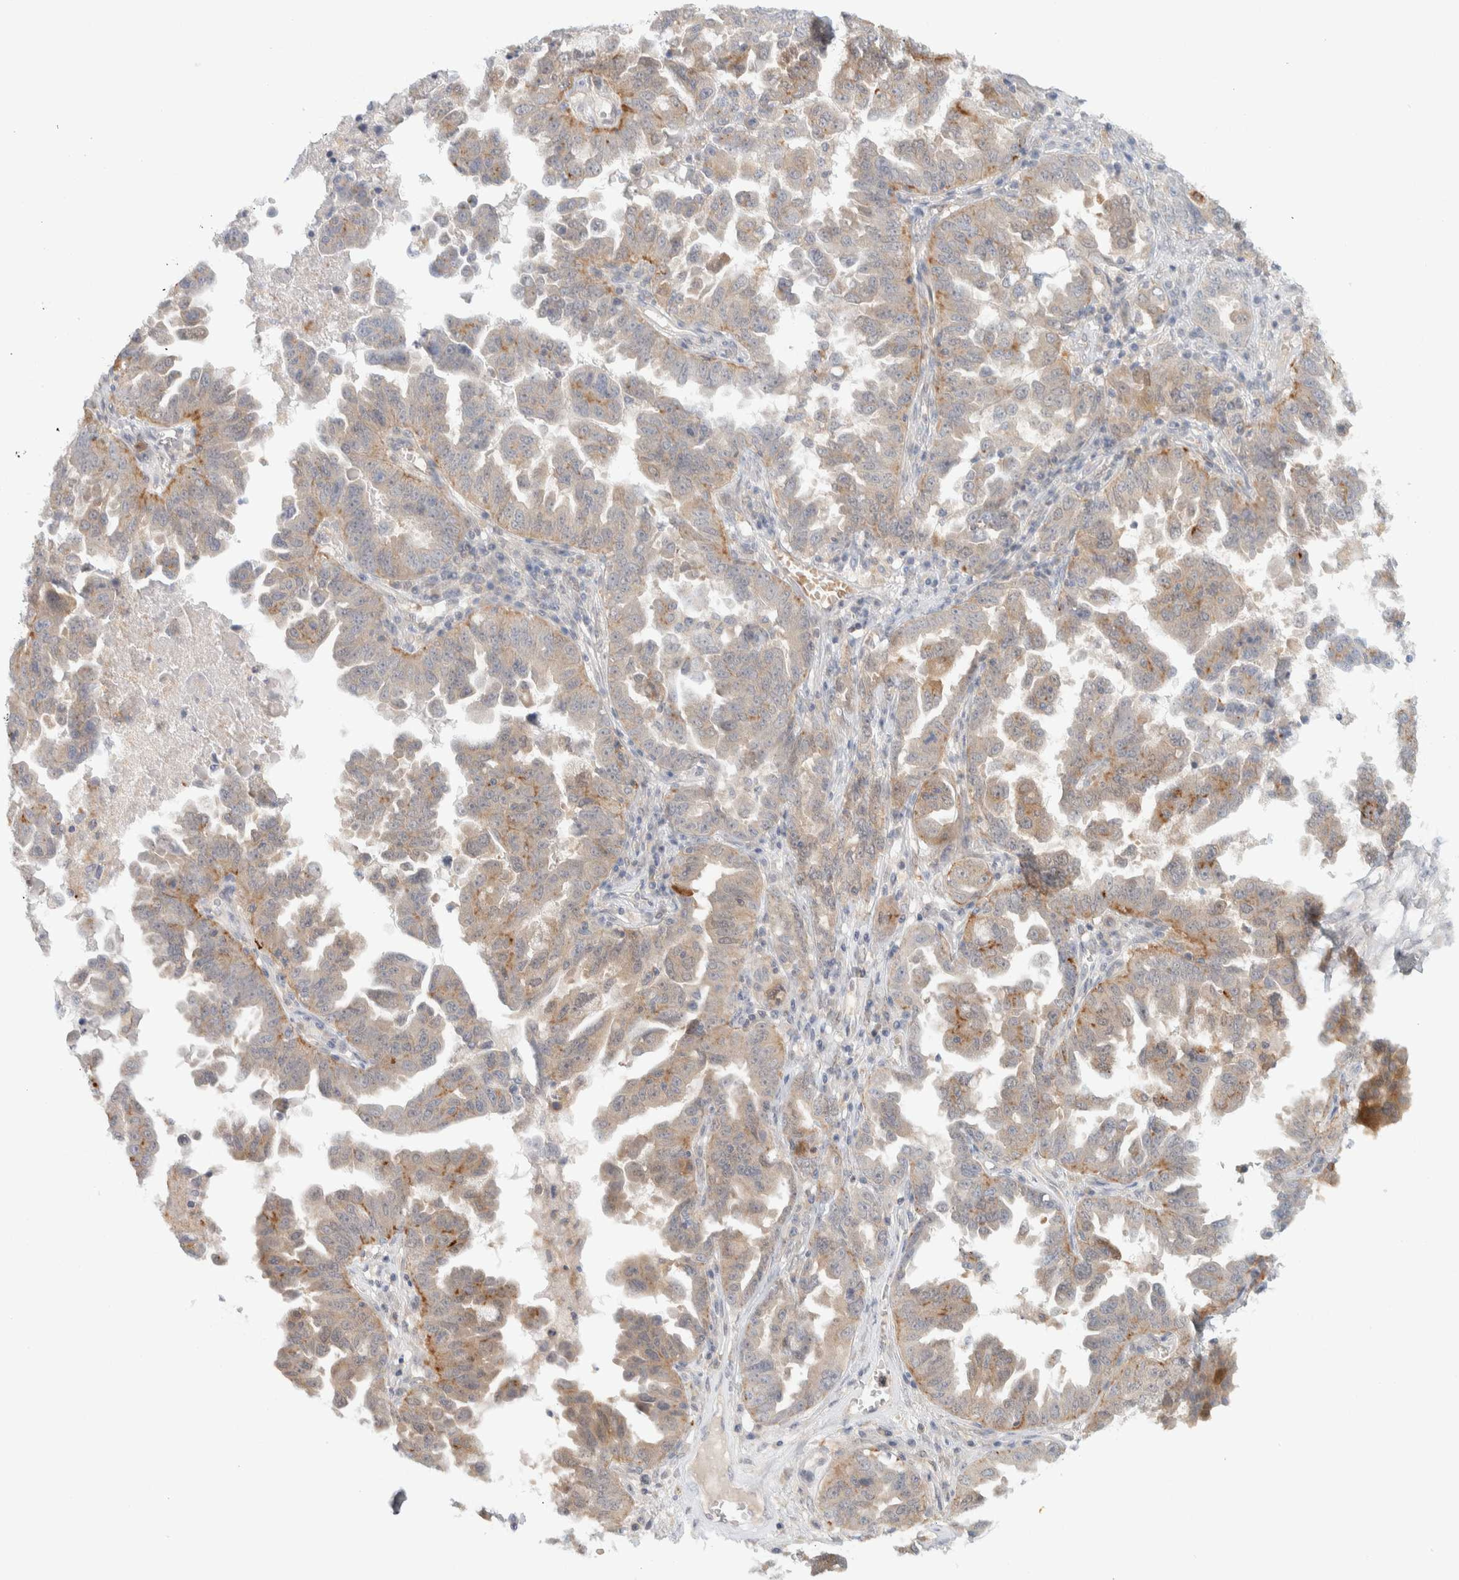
{"staining": {"intensity": "moderate", "quantity": "<25%", "location": "cytoplasmic/membranous"}, "tissue": "ovarian cancer", "cell_type": "Tumor cells", "image_type": "cancer", "snomed": [{"axis": "morphology", "description": "Carcinoma, endometroid"}, {"axis": "topography", "description": "Ovary"}], "caption": "The immunohistochemical stain shows moderate cytoplasmic/membranous staining in tumor cells of ovarian cancer (endometroid carcinoma) tissue.", "gene": "GCLM", "patient": {"sex": "female", "age": 62}}